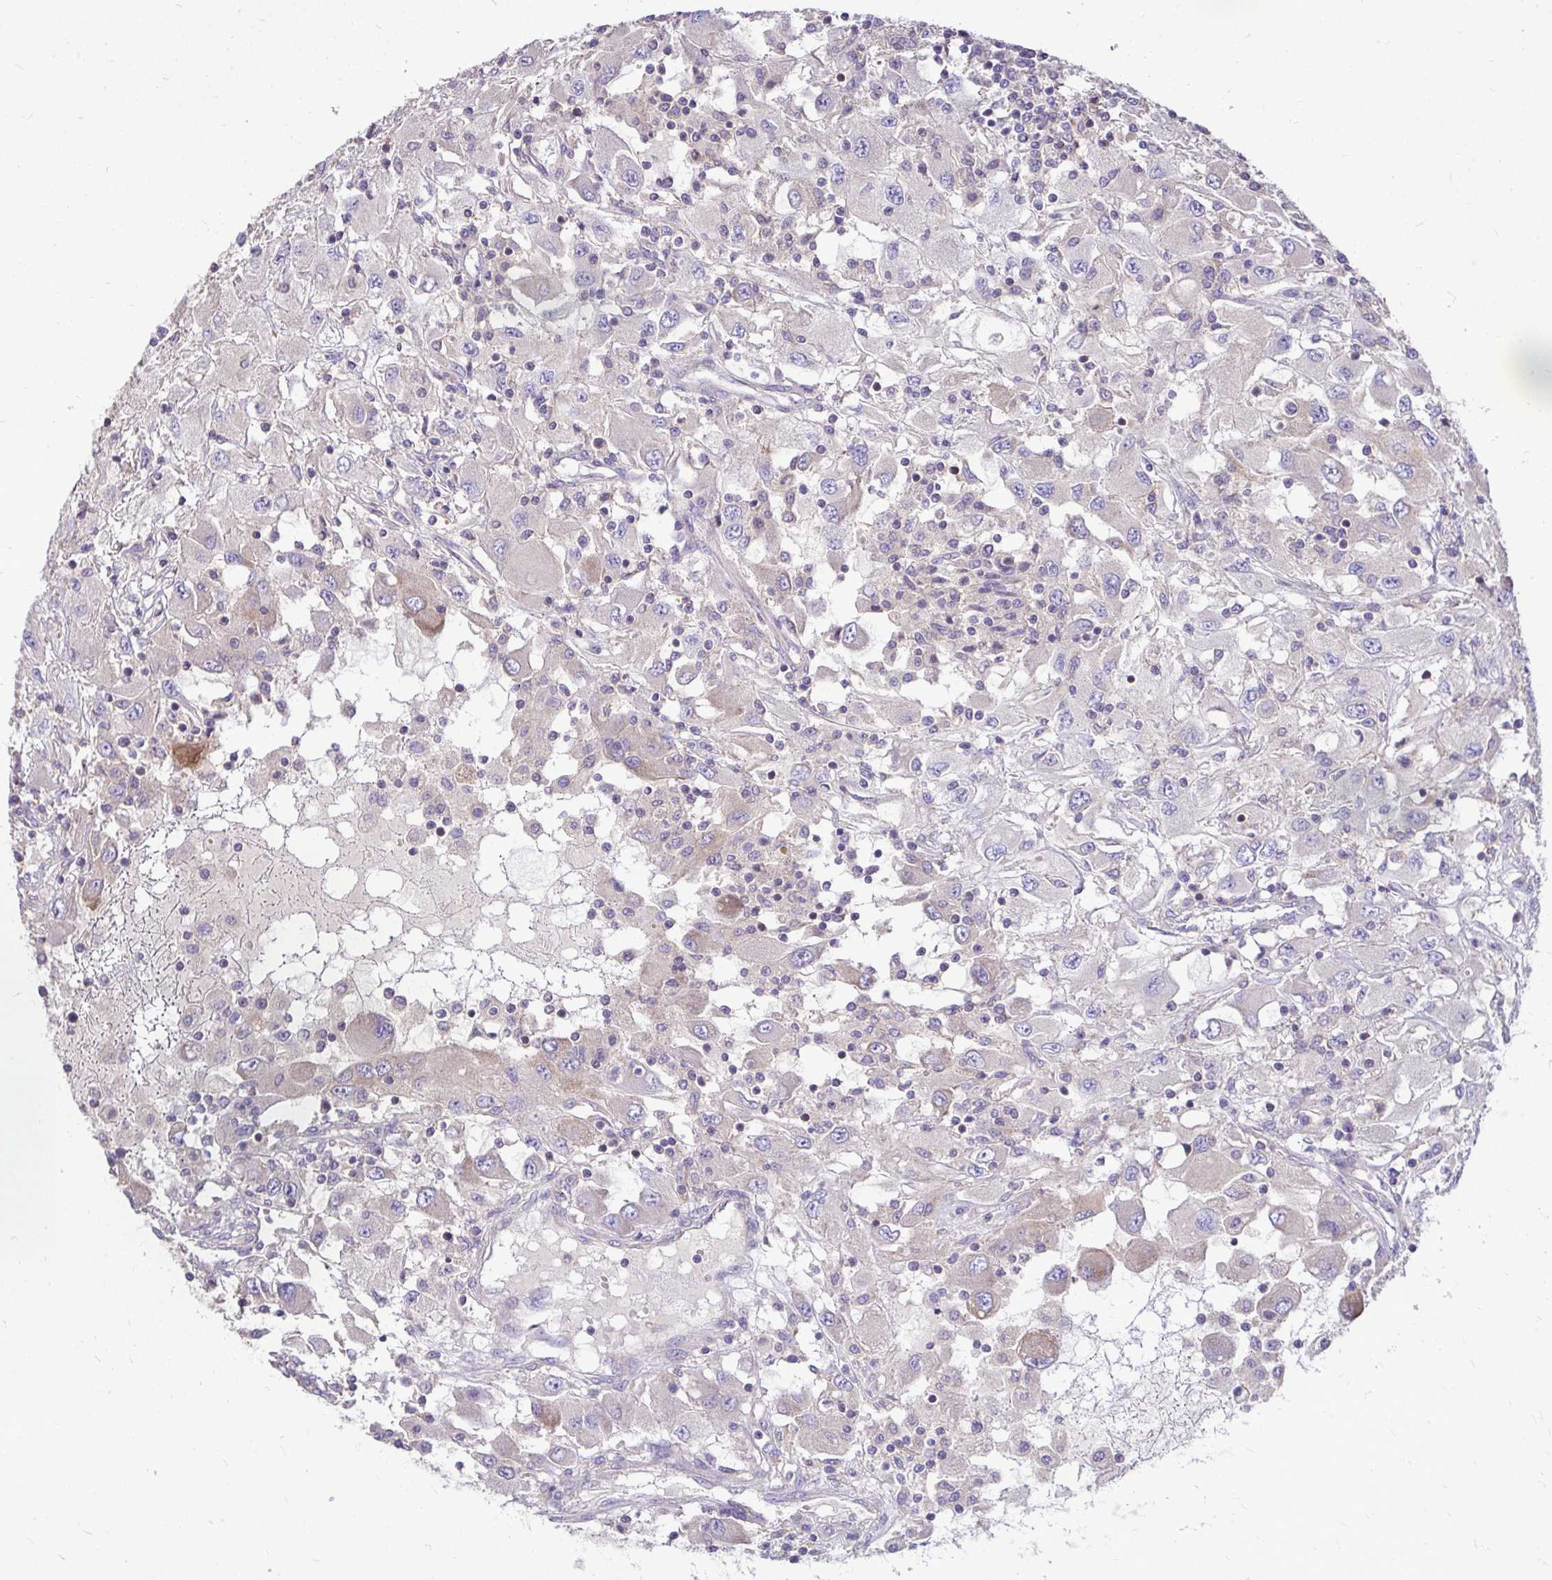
{"staining": {"intensity": "negative", "quantity": "none", "location": "none"}, "tissue": "renal cancer", "cell_type": "Tumor cells", "image_type": "cancer", "snomed": [{"axis": "morphology", "description": "Adenocarcinoma, NOS"}, {"axis": "topography", "description": "Kidney"}], "caption": "Renal cancer stained for a protein using immunohistochemistry shows no staining tumor cells.", "gene": "FMR1", "patient": {"sex": "female", "age": 67}}